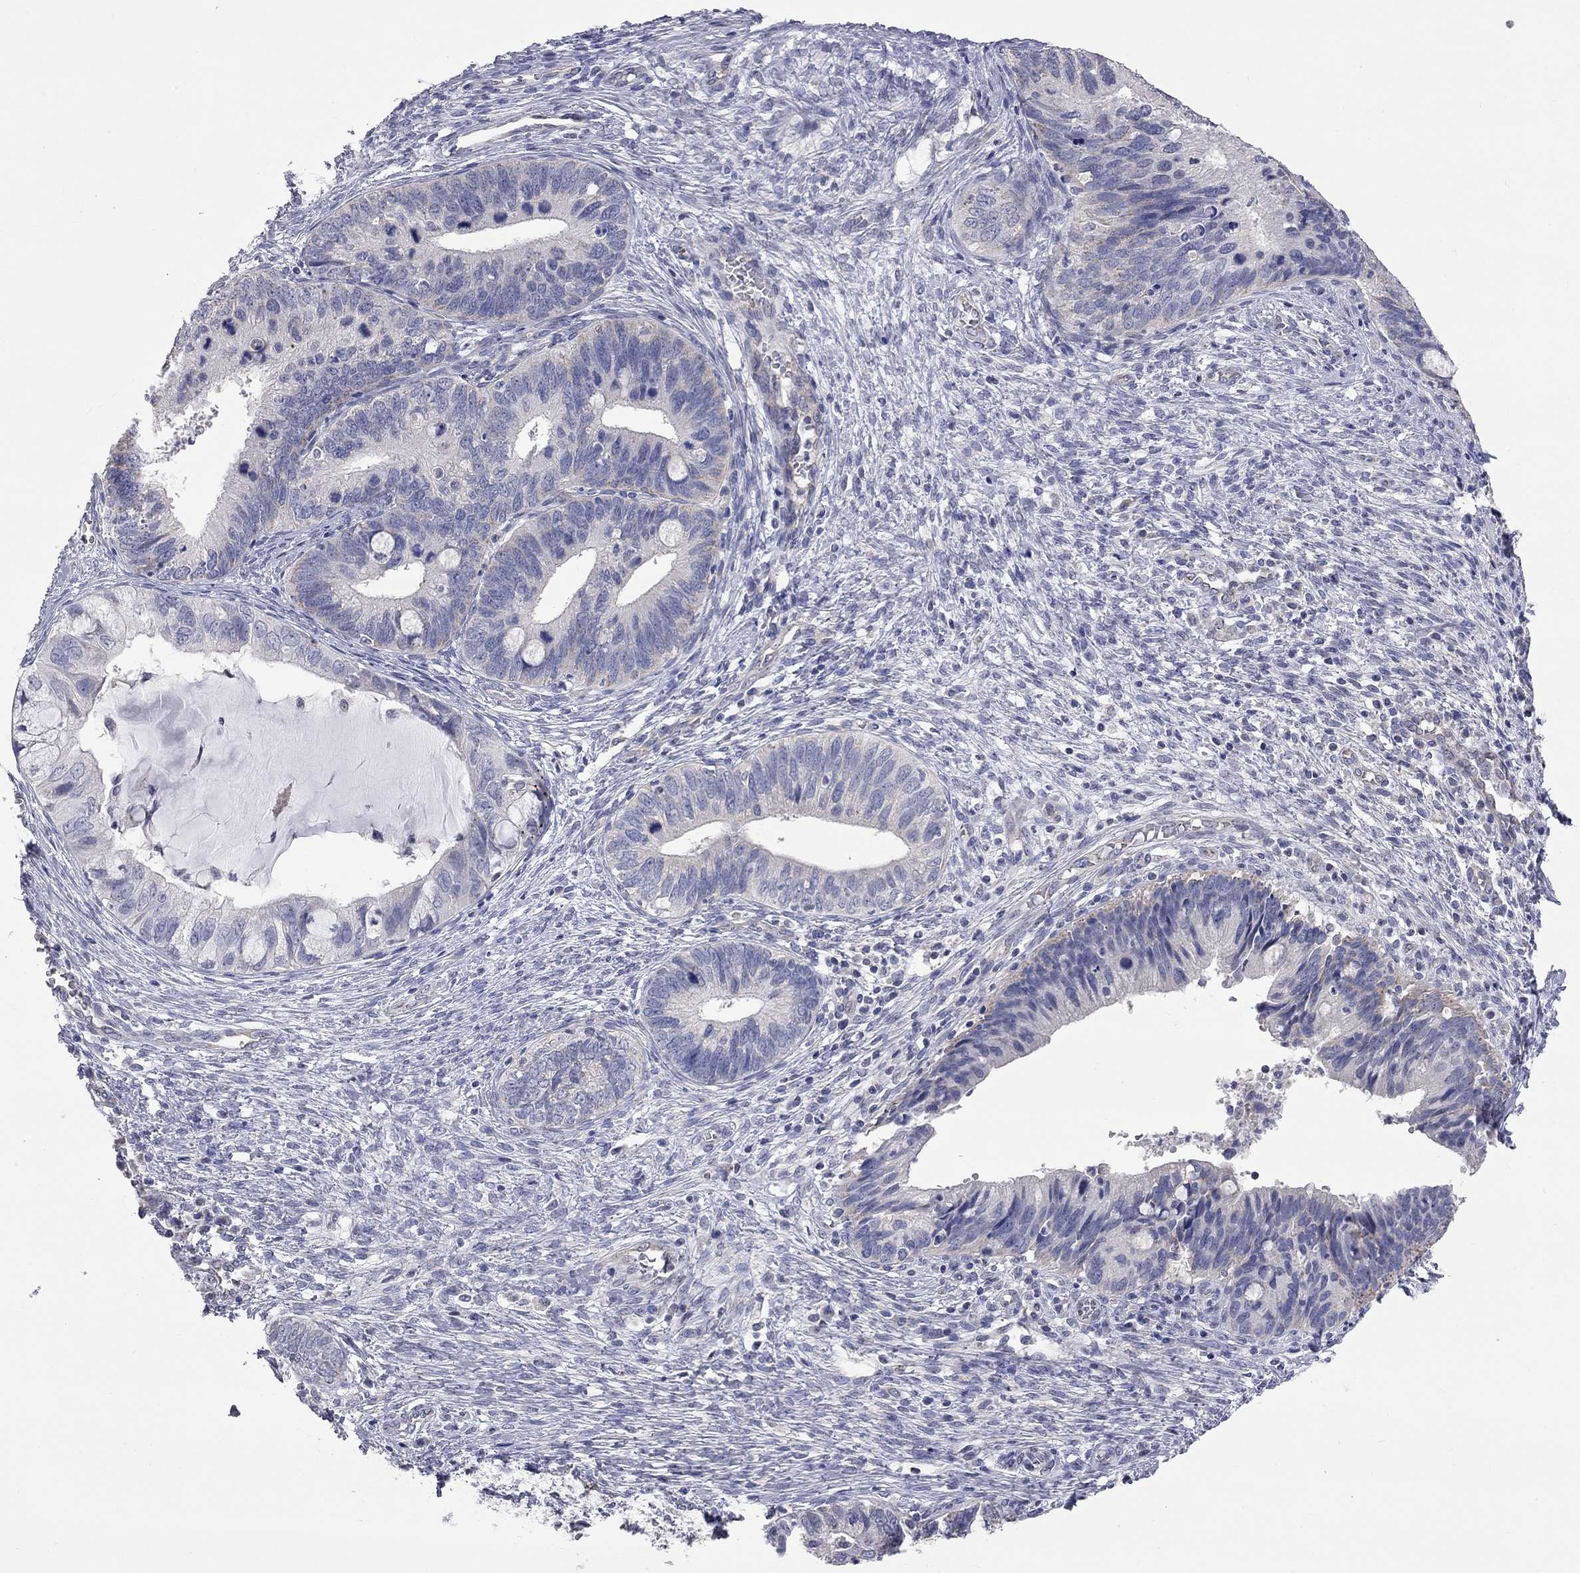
{"staining": {"intensity": "negative", "quantity": "none", "location": "none"}, "tissue": "cervical cancer", "cell_type": "Tumor cells", "image_type": "cancer", "snomed": [{"axis": "morphology", "description": "Adenocarcinoma, NOS"}, {"axis": "topography", "description": "Cervix"}], "caption": "IHC of cervical cancer (adenocarcinoma) shows no expression in tumor cells. Brightfield microscopy of immunohistochemistry (IHC) stained with DAB (brown) and hematoxylin (blue), captured at high magnification.", "gene": "OPRK1", "patient": {"sex": "female", "age": 42}}